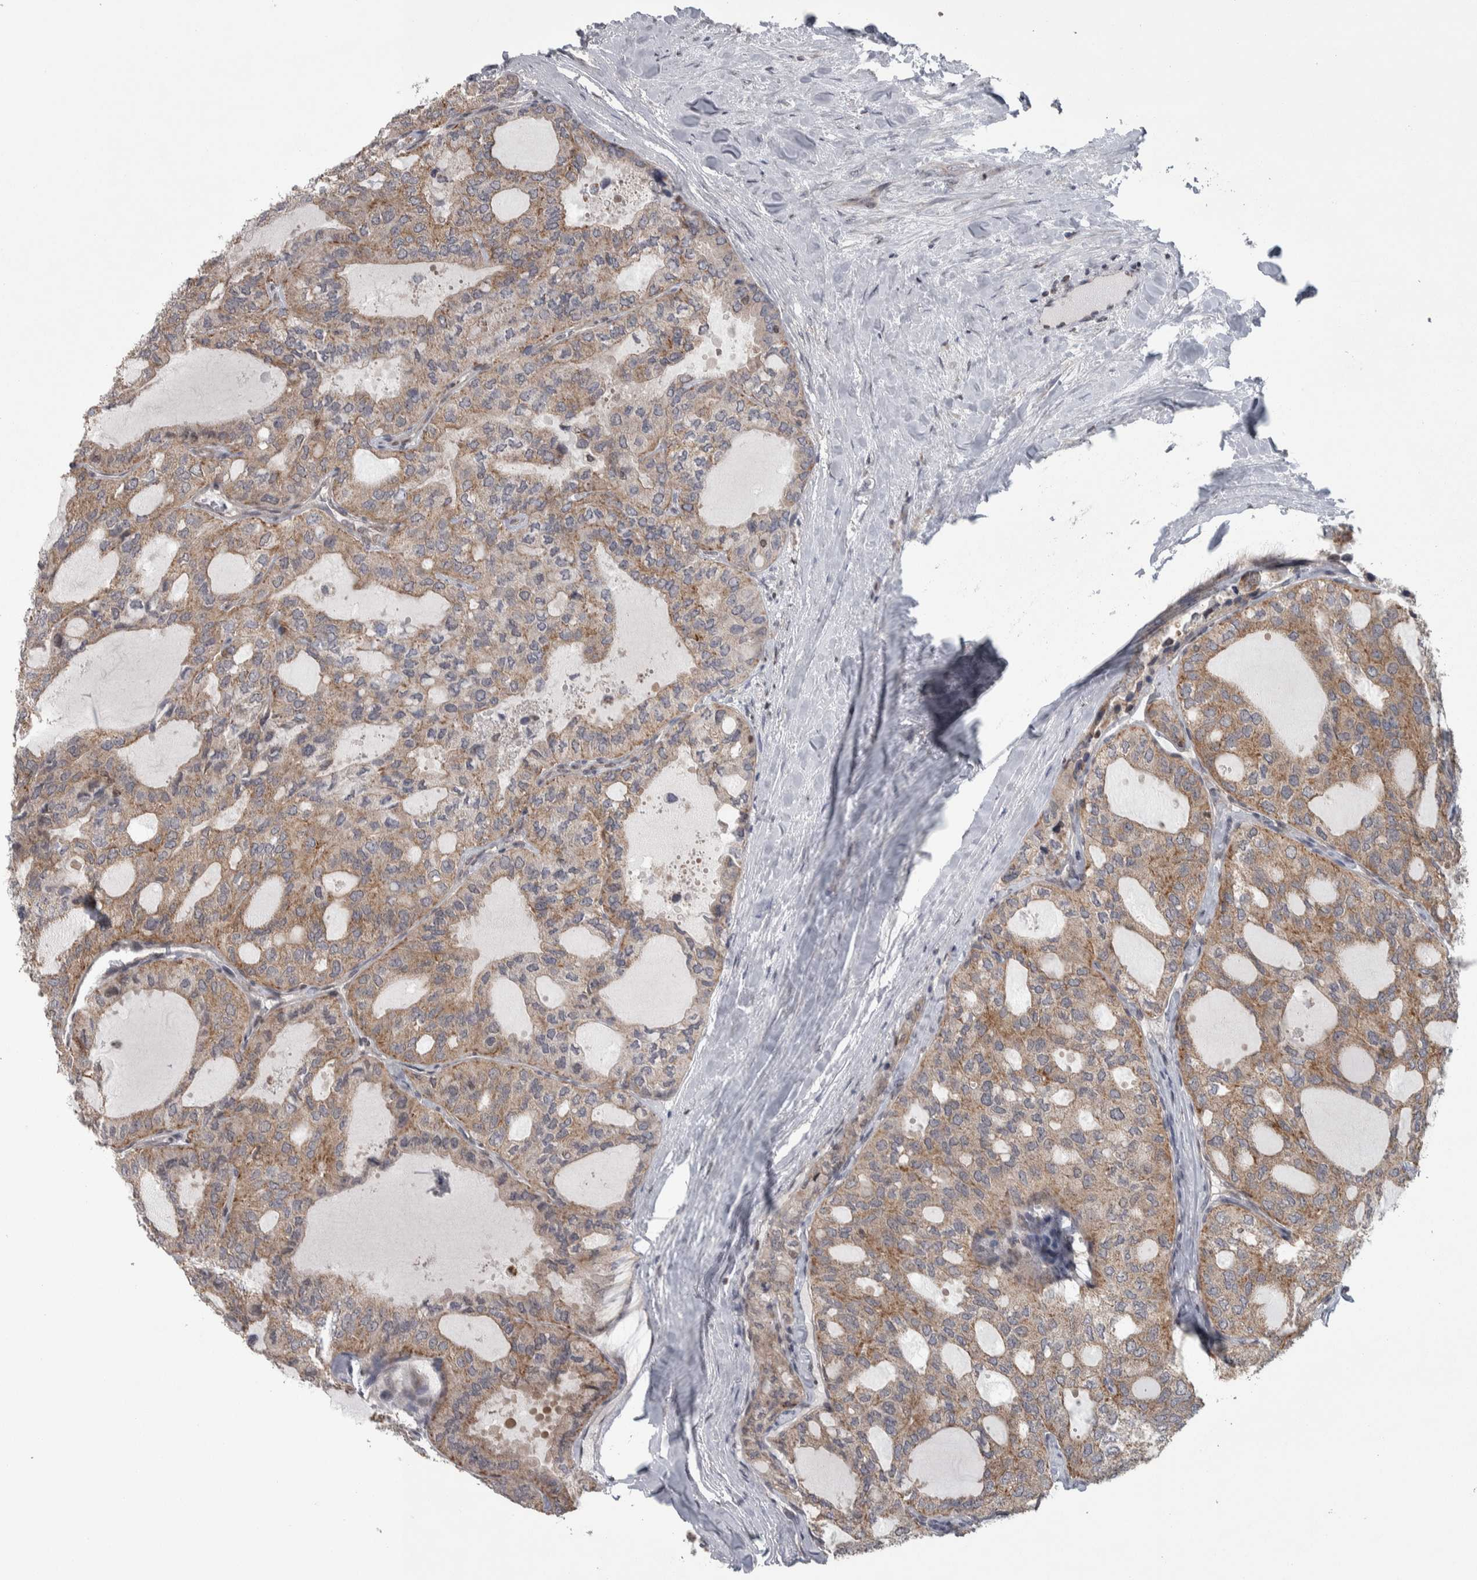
{"staining": {"intensity": "weak", "quantity": ">75%", "location": "cytoplasmic/membranous"}, "tissue": "thyroid cancer", "cell_type": "Tumor cells", "image_type": "cancer", "snomed": [{"axis": "morphology", "description": "Follicular adenoma carcinoma, NOS"}, {"axis": "topography", "description": "Thyroid gland"}], "caption": "Immunohistochemistry (IHC) of human thyroid follicular adenoma carcinoma demonstrates low levels of weak cytoplasmic/membranous expression in approximately >75% of tumor cells.", "gene": "CWC27", "patient": {"sex": "male", "age": 75}}